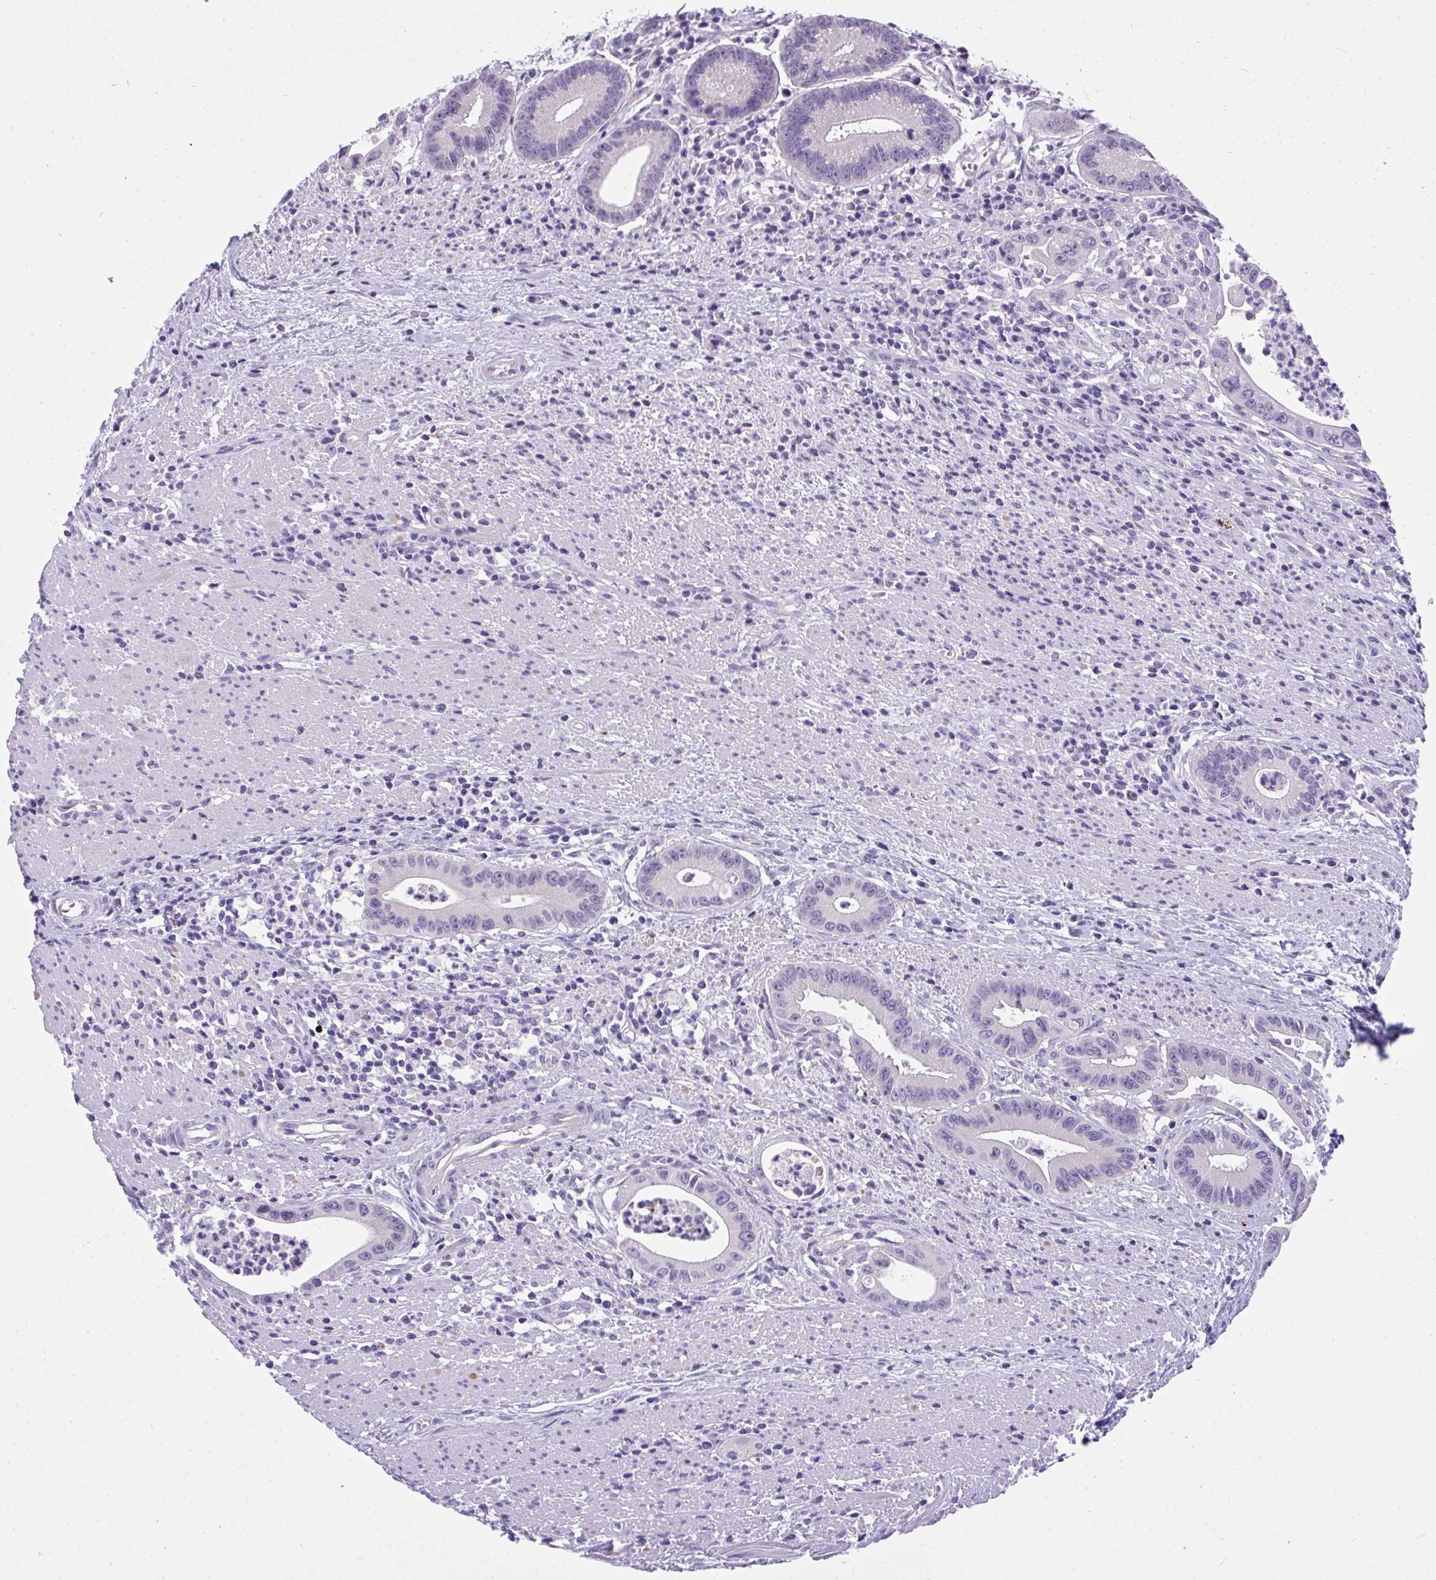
{"staining": {"intensity": "negative", "quantity": "none", "location": "none"}, "tissue": "colorectal cancer", "cell_type": "Tumor cells", "image_type": "cancer", "snomed": [{"axis": "morphology", "description": "Adenocarcinoma, NOS"}, {"axis": "topography", "description": "Rectum"}], "caption": "Colorectal adenocarcinoma was stained to show a protein in brown. There is no significant positivity in tumor cells.", "gene": "TSBP1", "patient": {"sex": "female", "age": 81}}